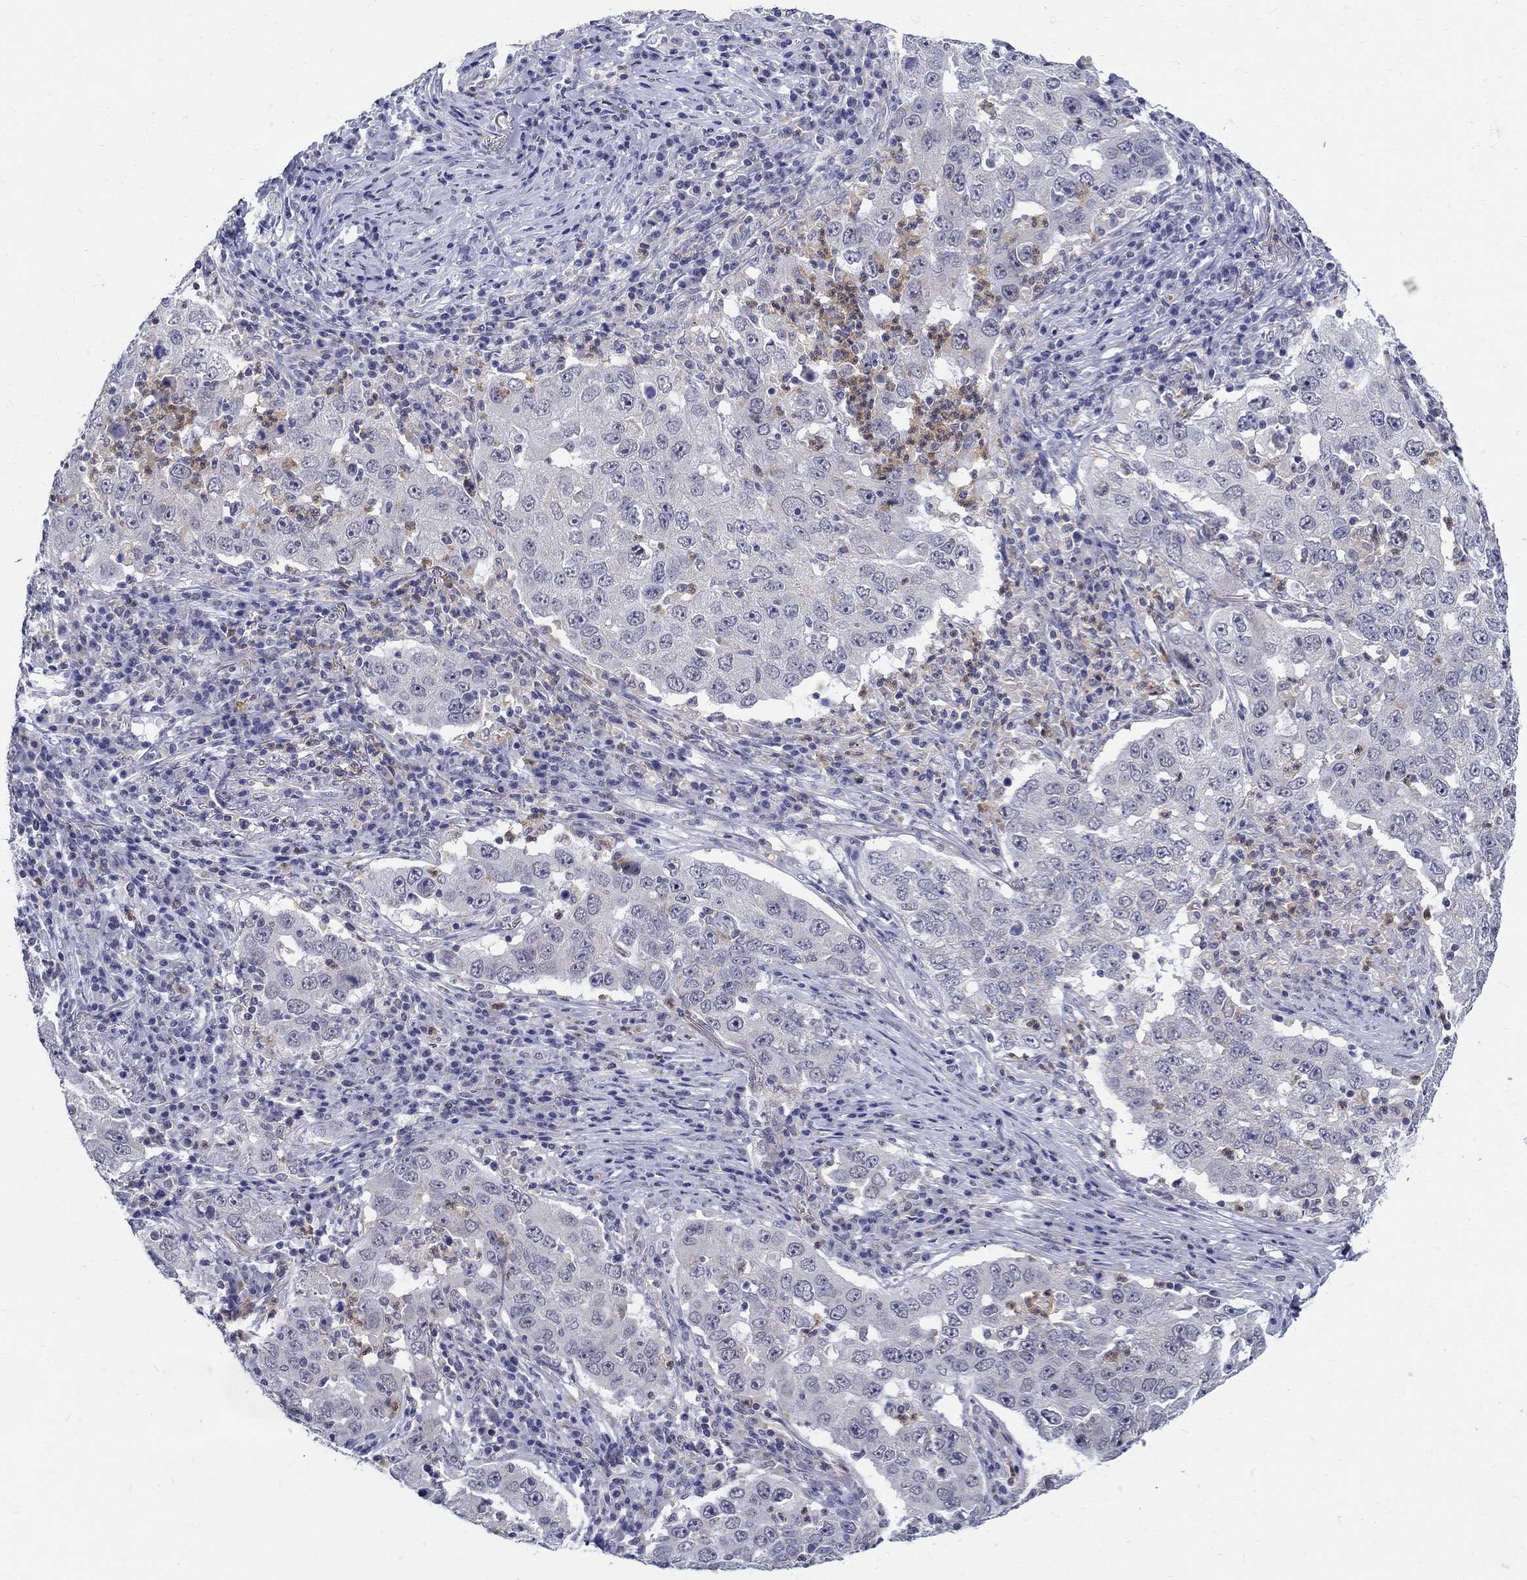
{"staining": {"intensity": "negative", "quantity": "none", "location": "none"}, "tissue": "lung cancer", "cell_type": "Tumor cells", "image_type": "cancer", "snomed": [{"axis": "morphology", "description": "Adenocarcinoma, NOS"}, {"axis": "topography", "description": "Lung"}], "caption": "An image of human lung cancer (adenocarcinoma) is negative for staining in tumor cells.", "gene": "ST6GALNAC1", "patient": {"sex": "male", "age": 73}}